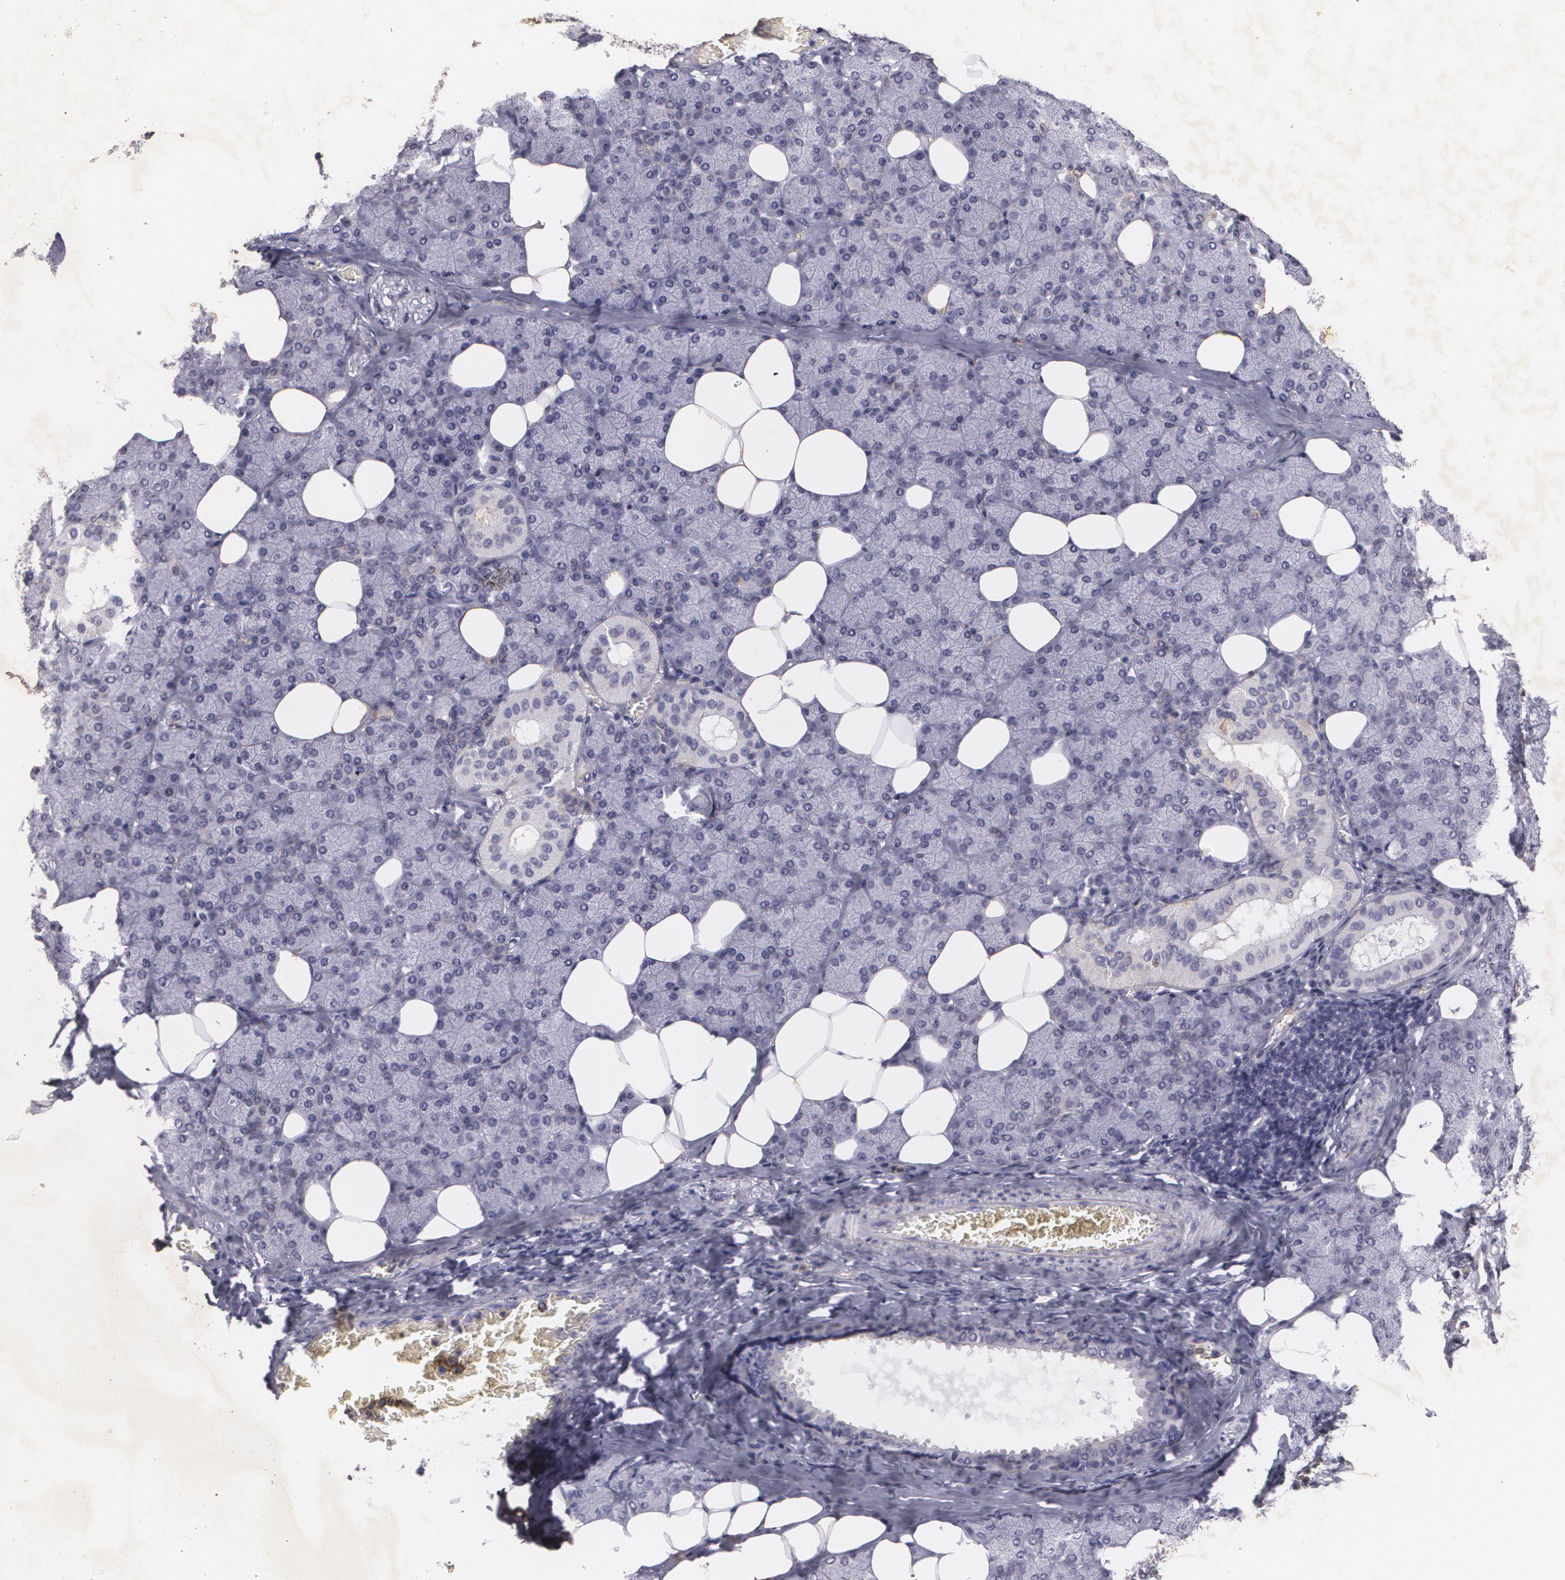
{"staining": {"intensity": "weak", "quantity": "<25%", "location": "cytoplasmic/membranous"}, "tissue": "salivary gland", "cell_type": "Glandular cells", "image_type": "normal", "snomed": [{"axis": "morphology", "description": "Normal tissue, NOS"}, {"axis": "topography", "description": "Lymph node"}, {"axis": "topography", "description": "Salivary gland"}], "caption": "IHC image of benign salivary gland: human salivary gland stained with DAB (3,3'-diaminobenzidine) exhibits no significant protein positivity in glandular cells.", "gene": "KCNA4", "patient": {"sex": "male", "age": 8}}